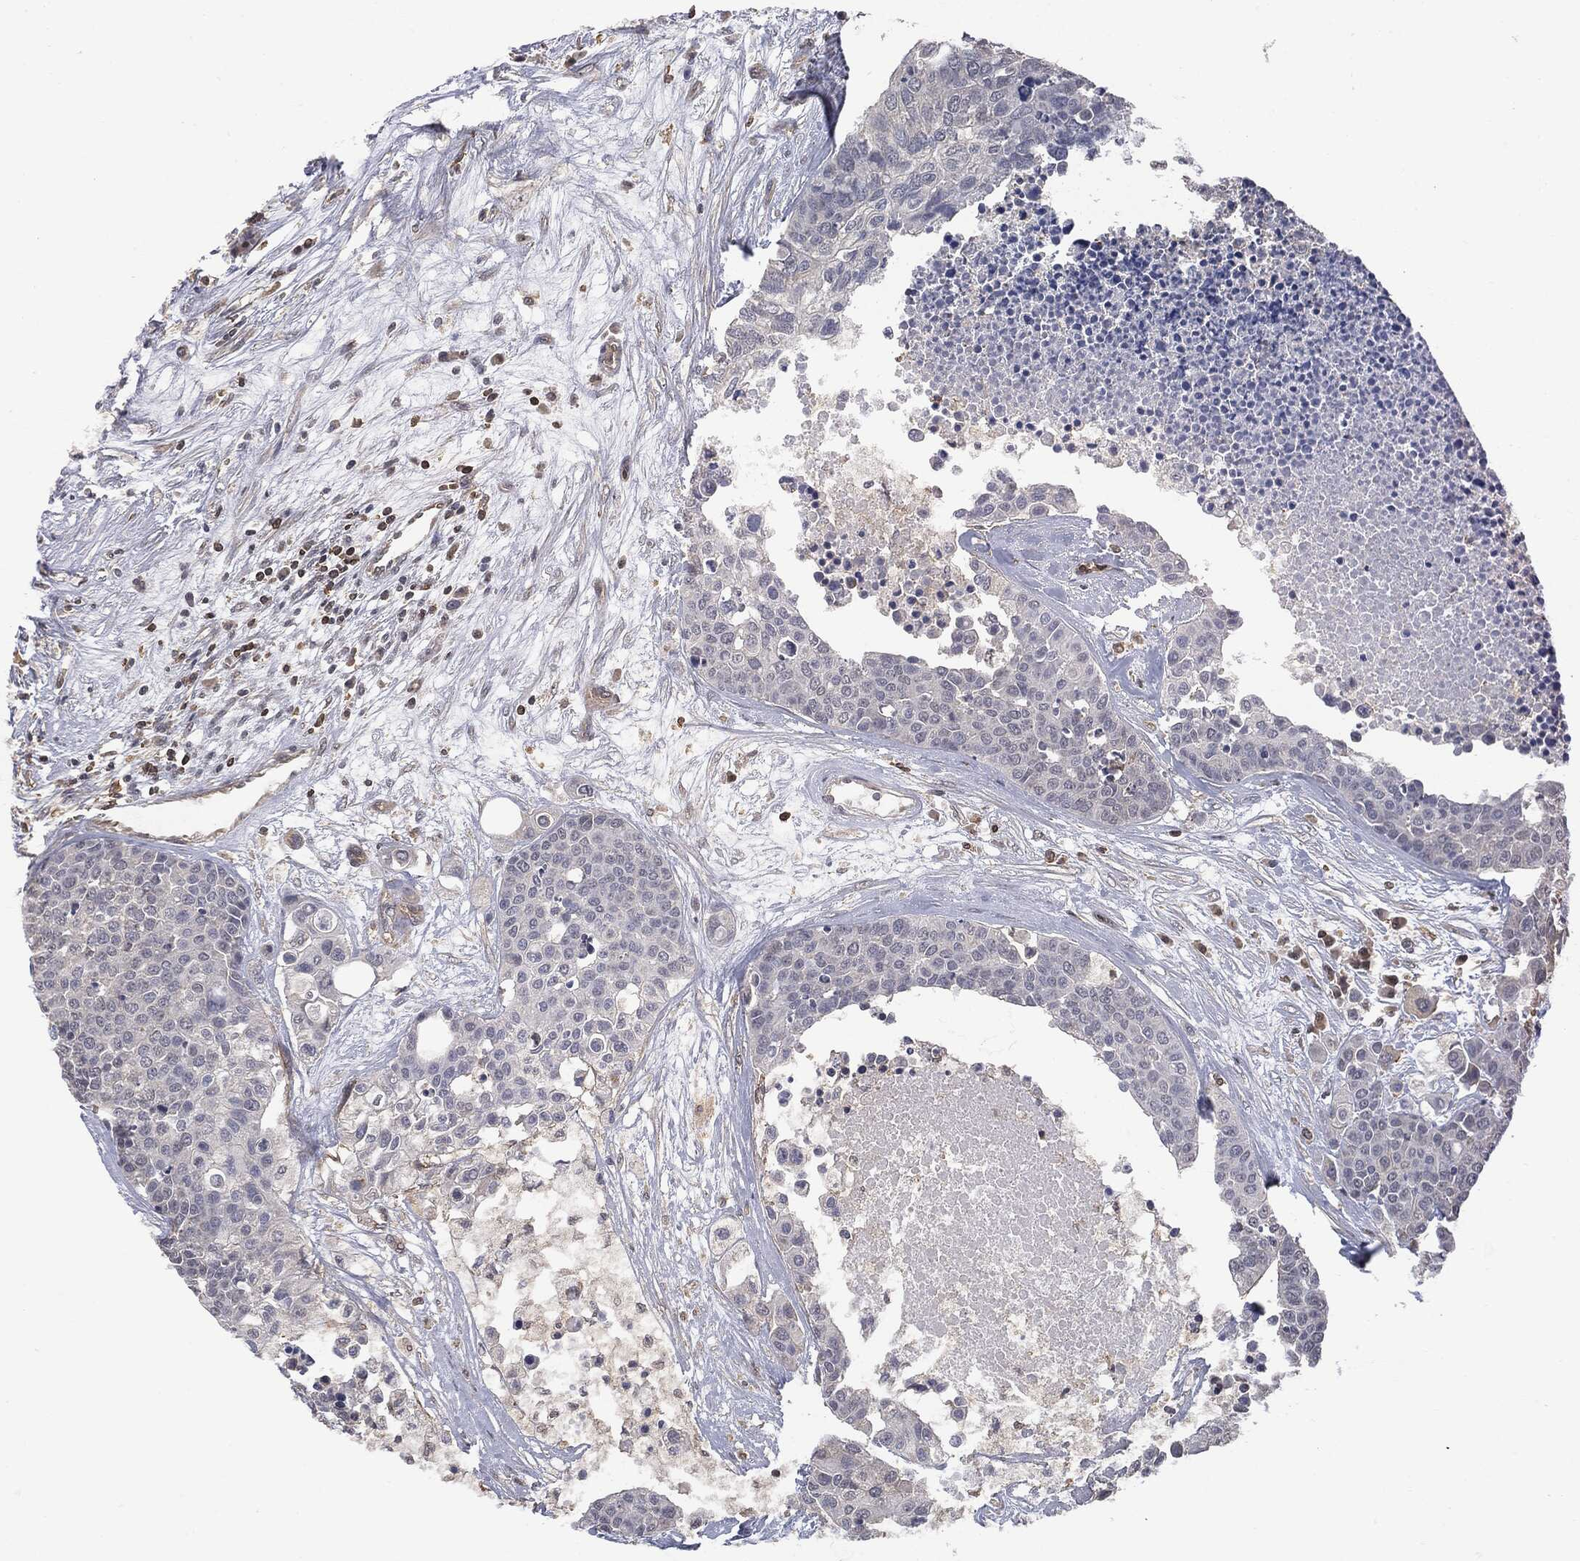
{"staining": {"intensity": "negative", "quantity": "none", "location": "none"}, "tissue": "carcinoid", "cell_type": "Tumor cells", "image_type": "cancer", "snomed": [{"axis": "morphology", "description": "Carcinoid, malignant, NOS"}, {"axis": "topography", "description": "Colon"}], "caption": "Tumor cells are negative for brown protein staining in carcinoid (malignant).", "gene": "PSMB10", "patient": {"sex": "male", "age": 81}}